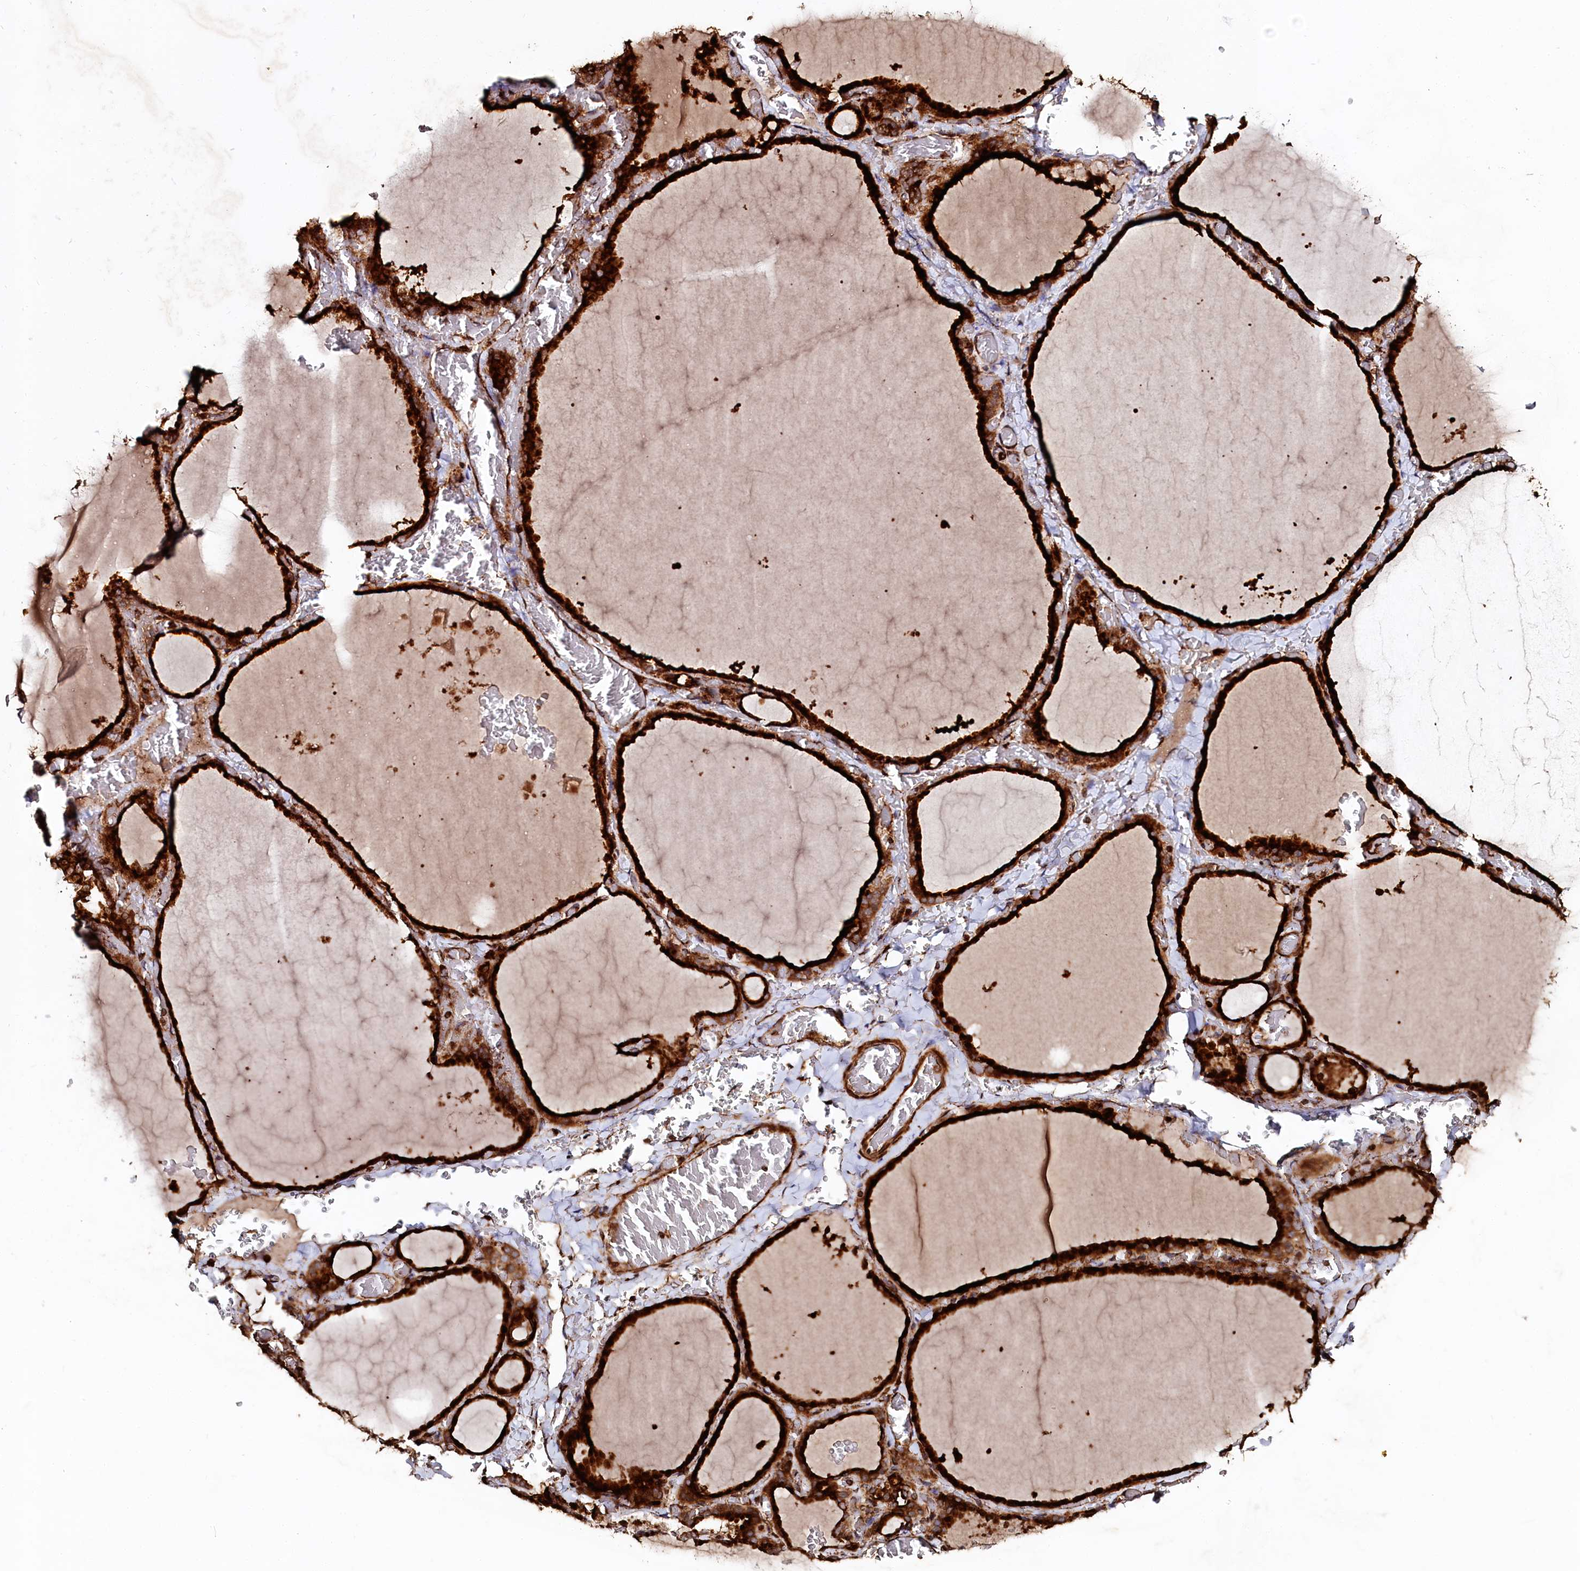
{"staining": {"intensity": "strong", "quantity": ">75%", "location": "cytoplasmic/membranous"}, "tissue": "thyroid gland", "cell_type": "Glandular cells", "image_type": "normal", "snomed": [{"axis": "morphology", "description": "Normal tissue, NOS"}, {"axis": "topography", "description": "Thyroid gland"}], "caption": "Protein expression analysis of benign thyroid gland demonstrates strong cytoplasmic/membranous positivity in about >75% of glandular cells. The staining was performed using DAB (3,3'-diaminobenzidine) to visualize the protein expression in brown, while the nuclei were stained in blue with hematoxylin (Magnification: 20x).", "gene": "WDR73", "patient": {"sex": "female", "age": 39}}